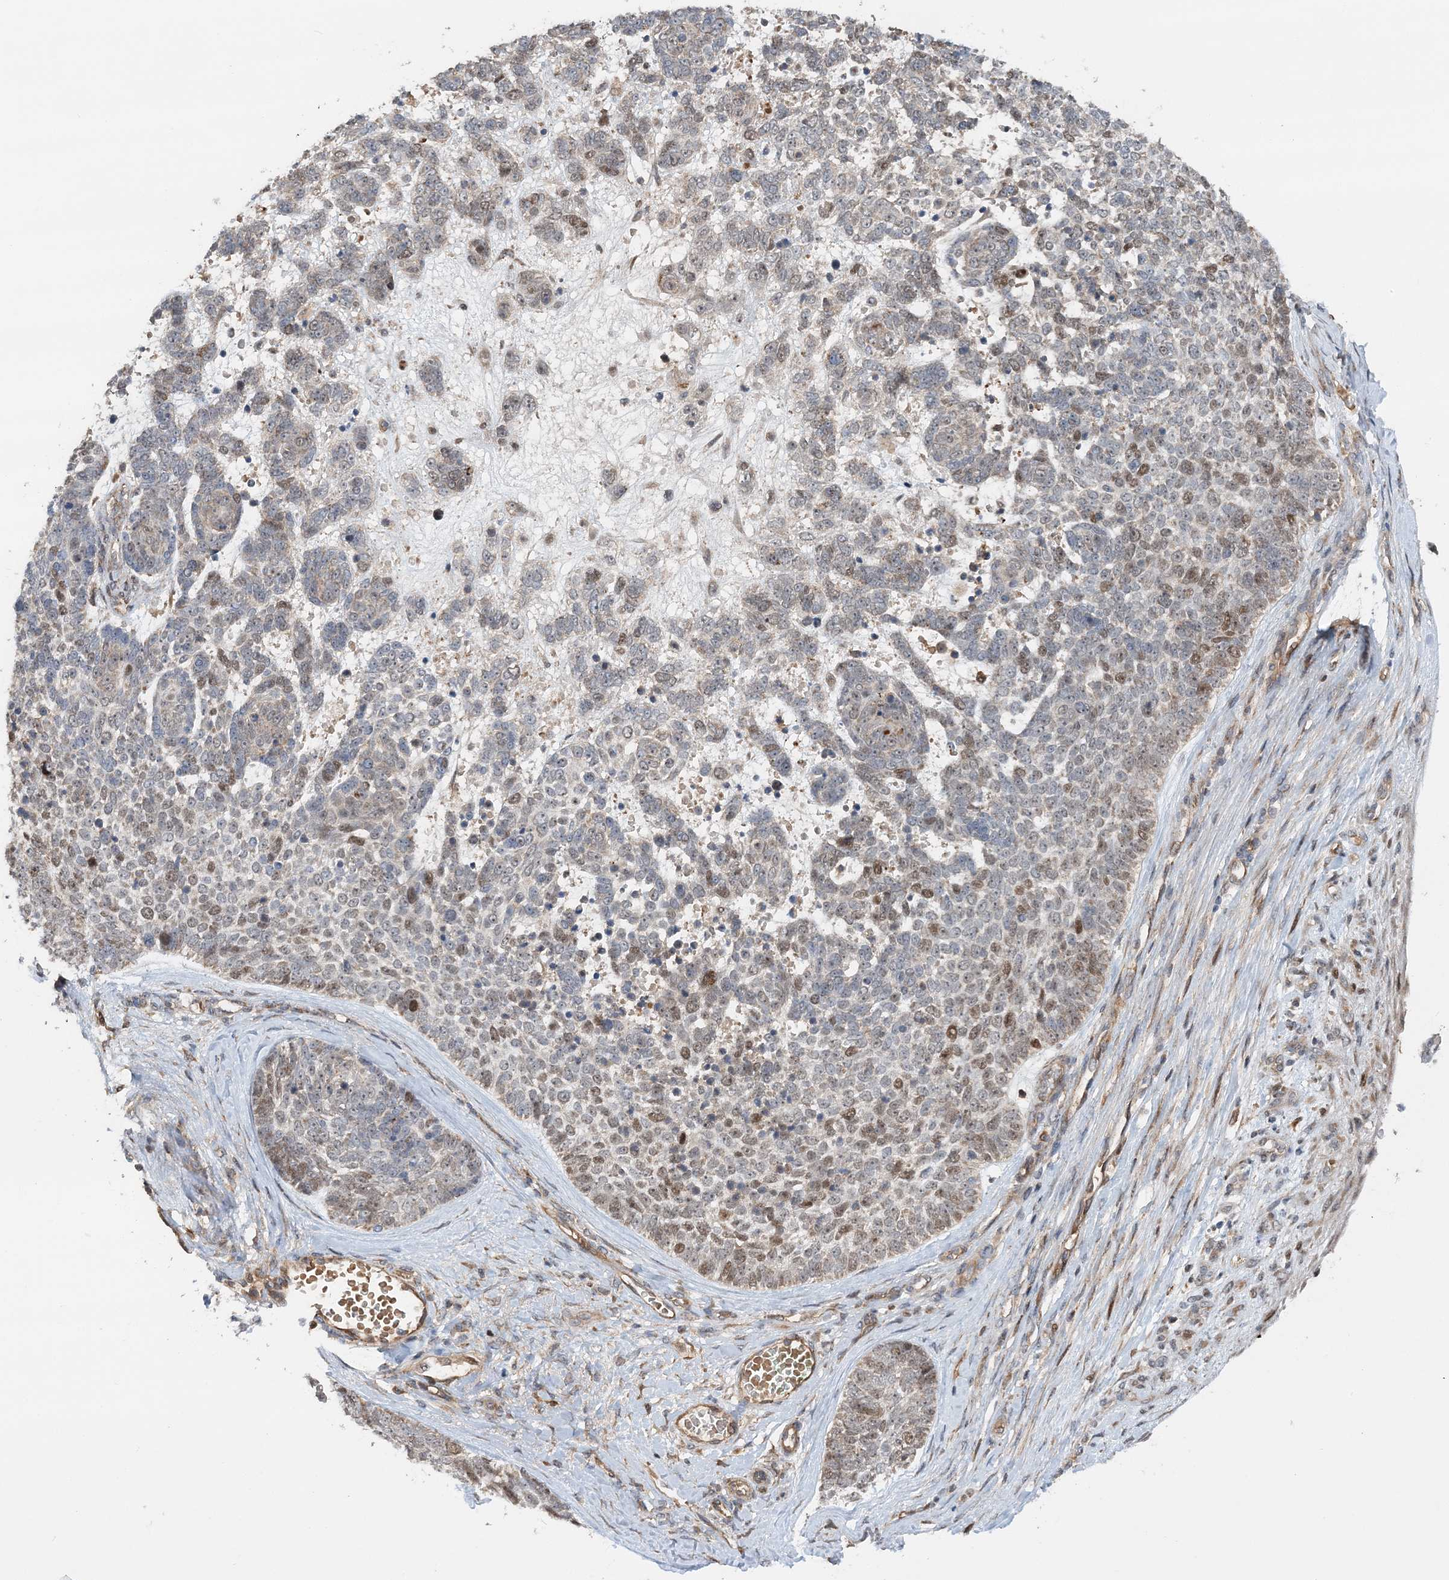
{"staining": {"intensity": "moderate", "quantity": "<25%", "location": "nuclear"}, "tissue": "skin cancer", "cell_type": "Tumor cells", "image_type": "cancer", "snomed": [{"axis": "morphology", "description": "Basal cell carcinoma"}, {"axis": "topography", "description": "Skin"}], "caption": "Immunohistochemistry (IHC) histopathology image of neoplastic tissue: human skin basal cell carcinoma stained using immunohistochemistry reveals low levels of moderate protein expression localized specifically in the nuclear of tumor cells, appearing as a nuclear brown color.", "gene": "KIF4A", "patient": {"sex": "female", "age": 81}}